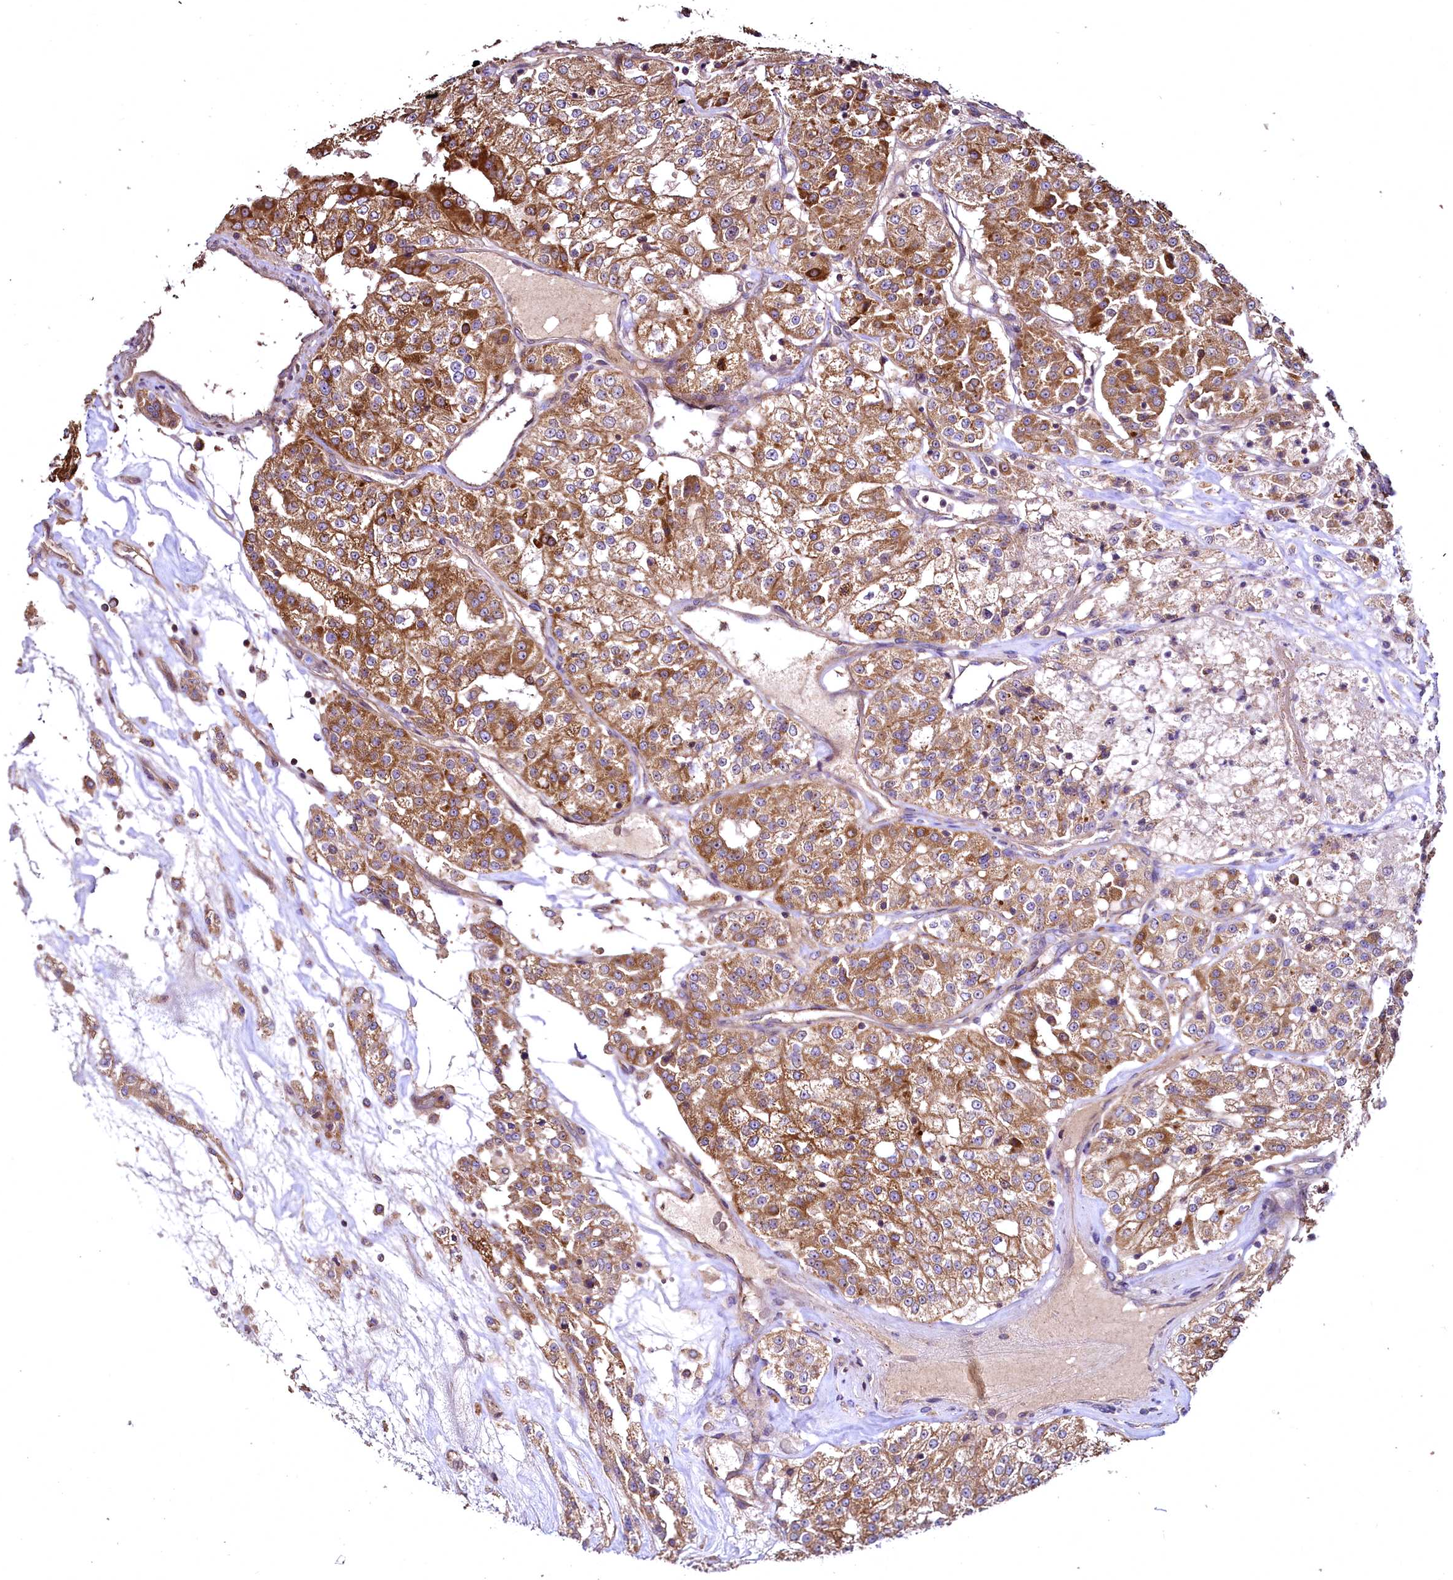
{"staining": {"intensity": "strong", "quantity": ">75%", "location": "cytoplasmic/membranous"}, "tissue": "renal cancer", "cell_type": "Tumor cells", "image_type": "cancer", "snomed": [{"axis": "morphology", "description": "Adenocarcinoma, NOS"}, {"axis": "topography", "description": "Kidney"}], "caption": "The immunohistochemical stain labels strong cytoplasmic/membranous expression in tumor cells of renal cancer tissue.", "gene": "TBCEL", "patient": {"sex": "female", "age": 63}}